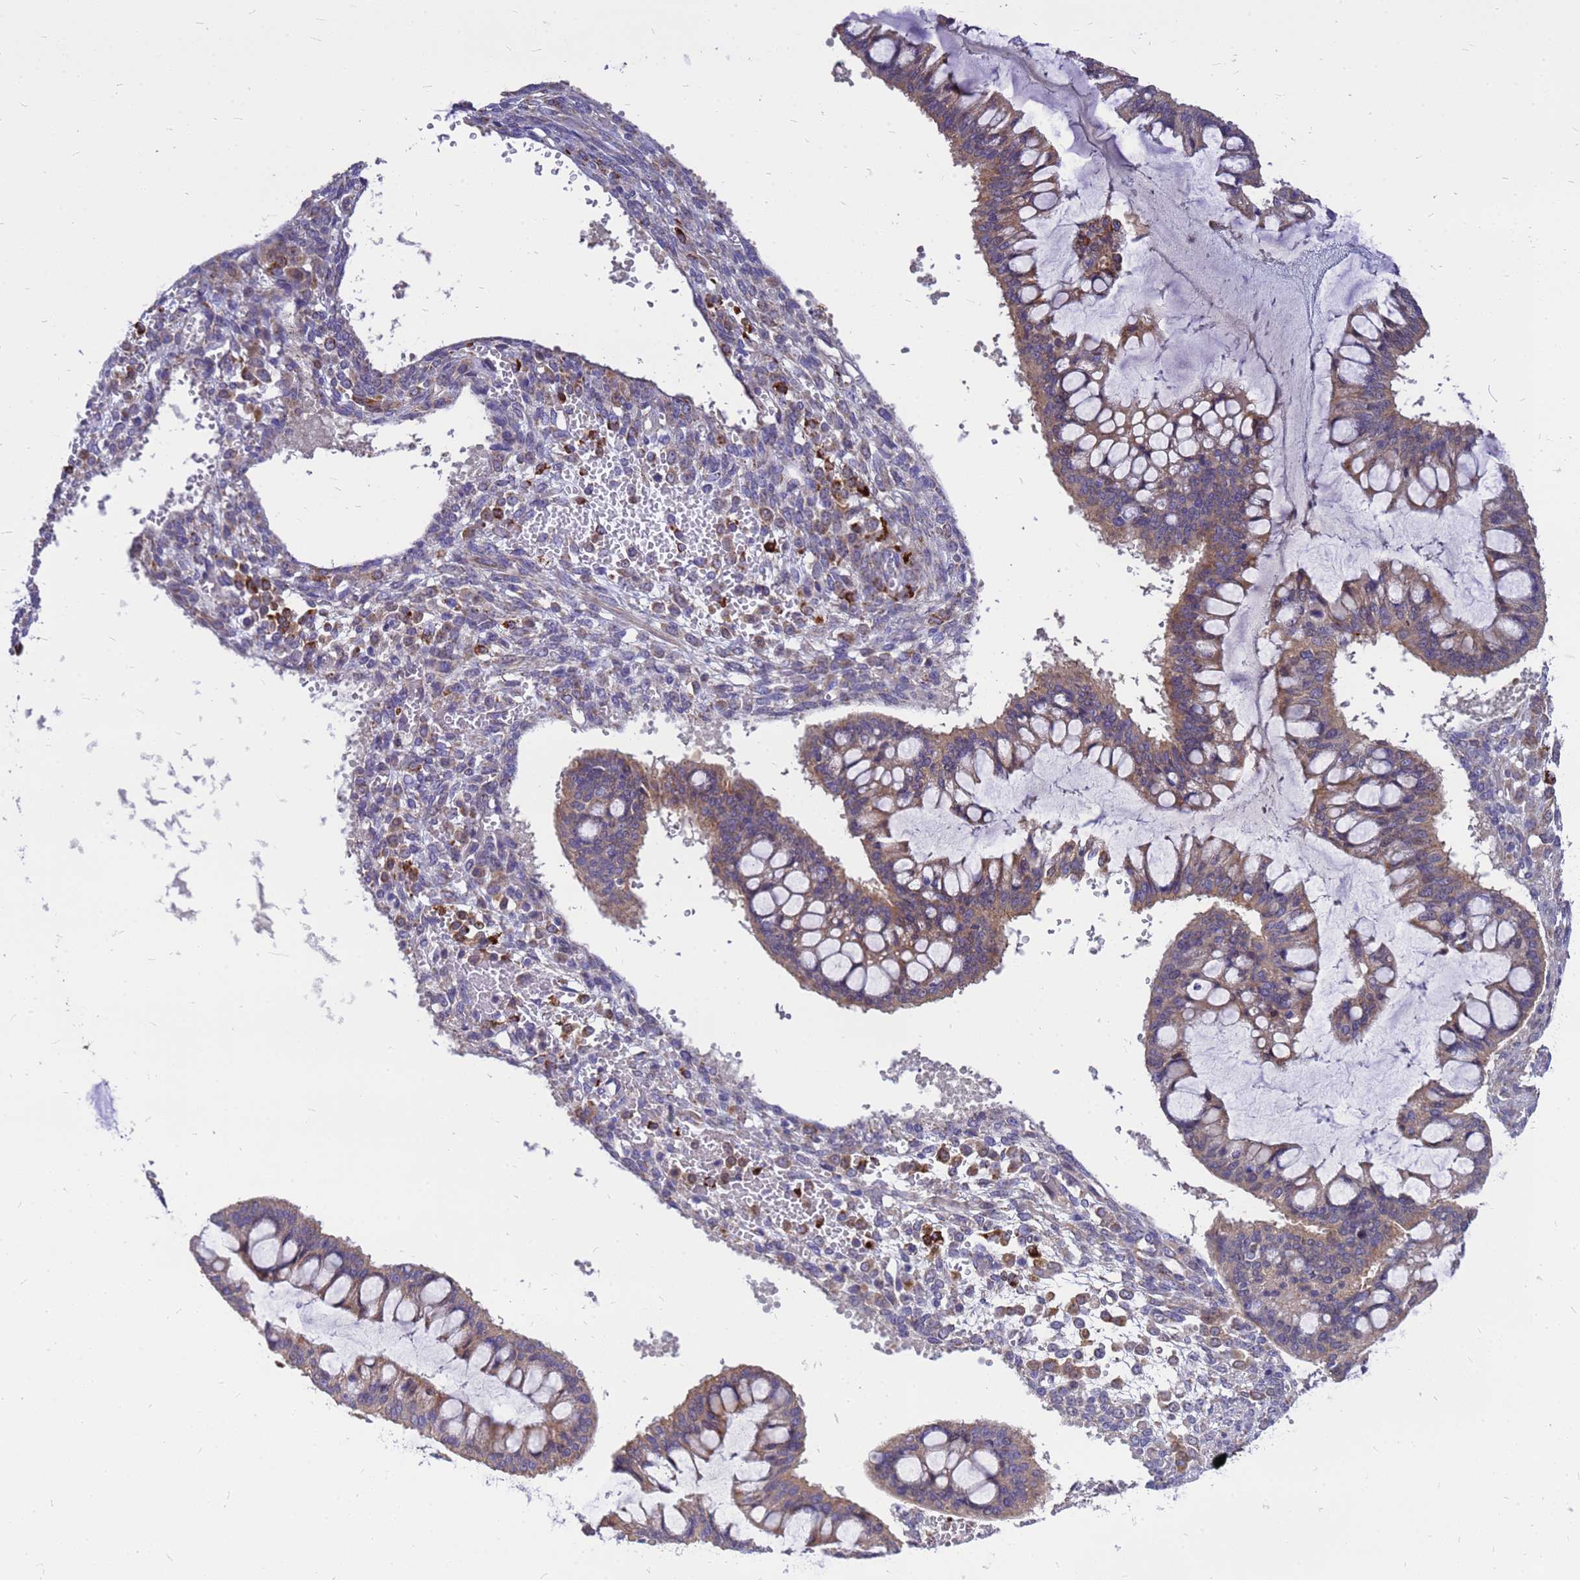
{"staining": {"intensity": "moderate", "quantity": ">75%", "location": "cytoplasmic/membranous"}, "tissue": "ovarian cancer", "cell_type": "Tumor cells", "image_type": "cancer", "snomed": [{"axis": "morphology", "description": "Cystadenocarcinoma, mucinous, NOS"}, {"axis": "topography", "description": "Ovary"}], "caption": "An IHC image of neoplastic tissue is shown. Protein staining in brown highlights moderate cytoplasmic/membranous positivity in ovarian mucinous cystadenocarcinoma within tumor cells.", "gene": "CMC4", "patient": {"sex": "female", "age": 73}}